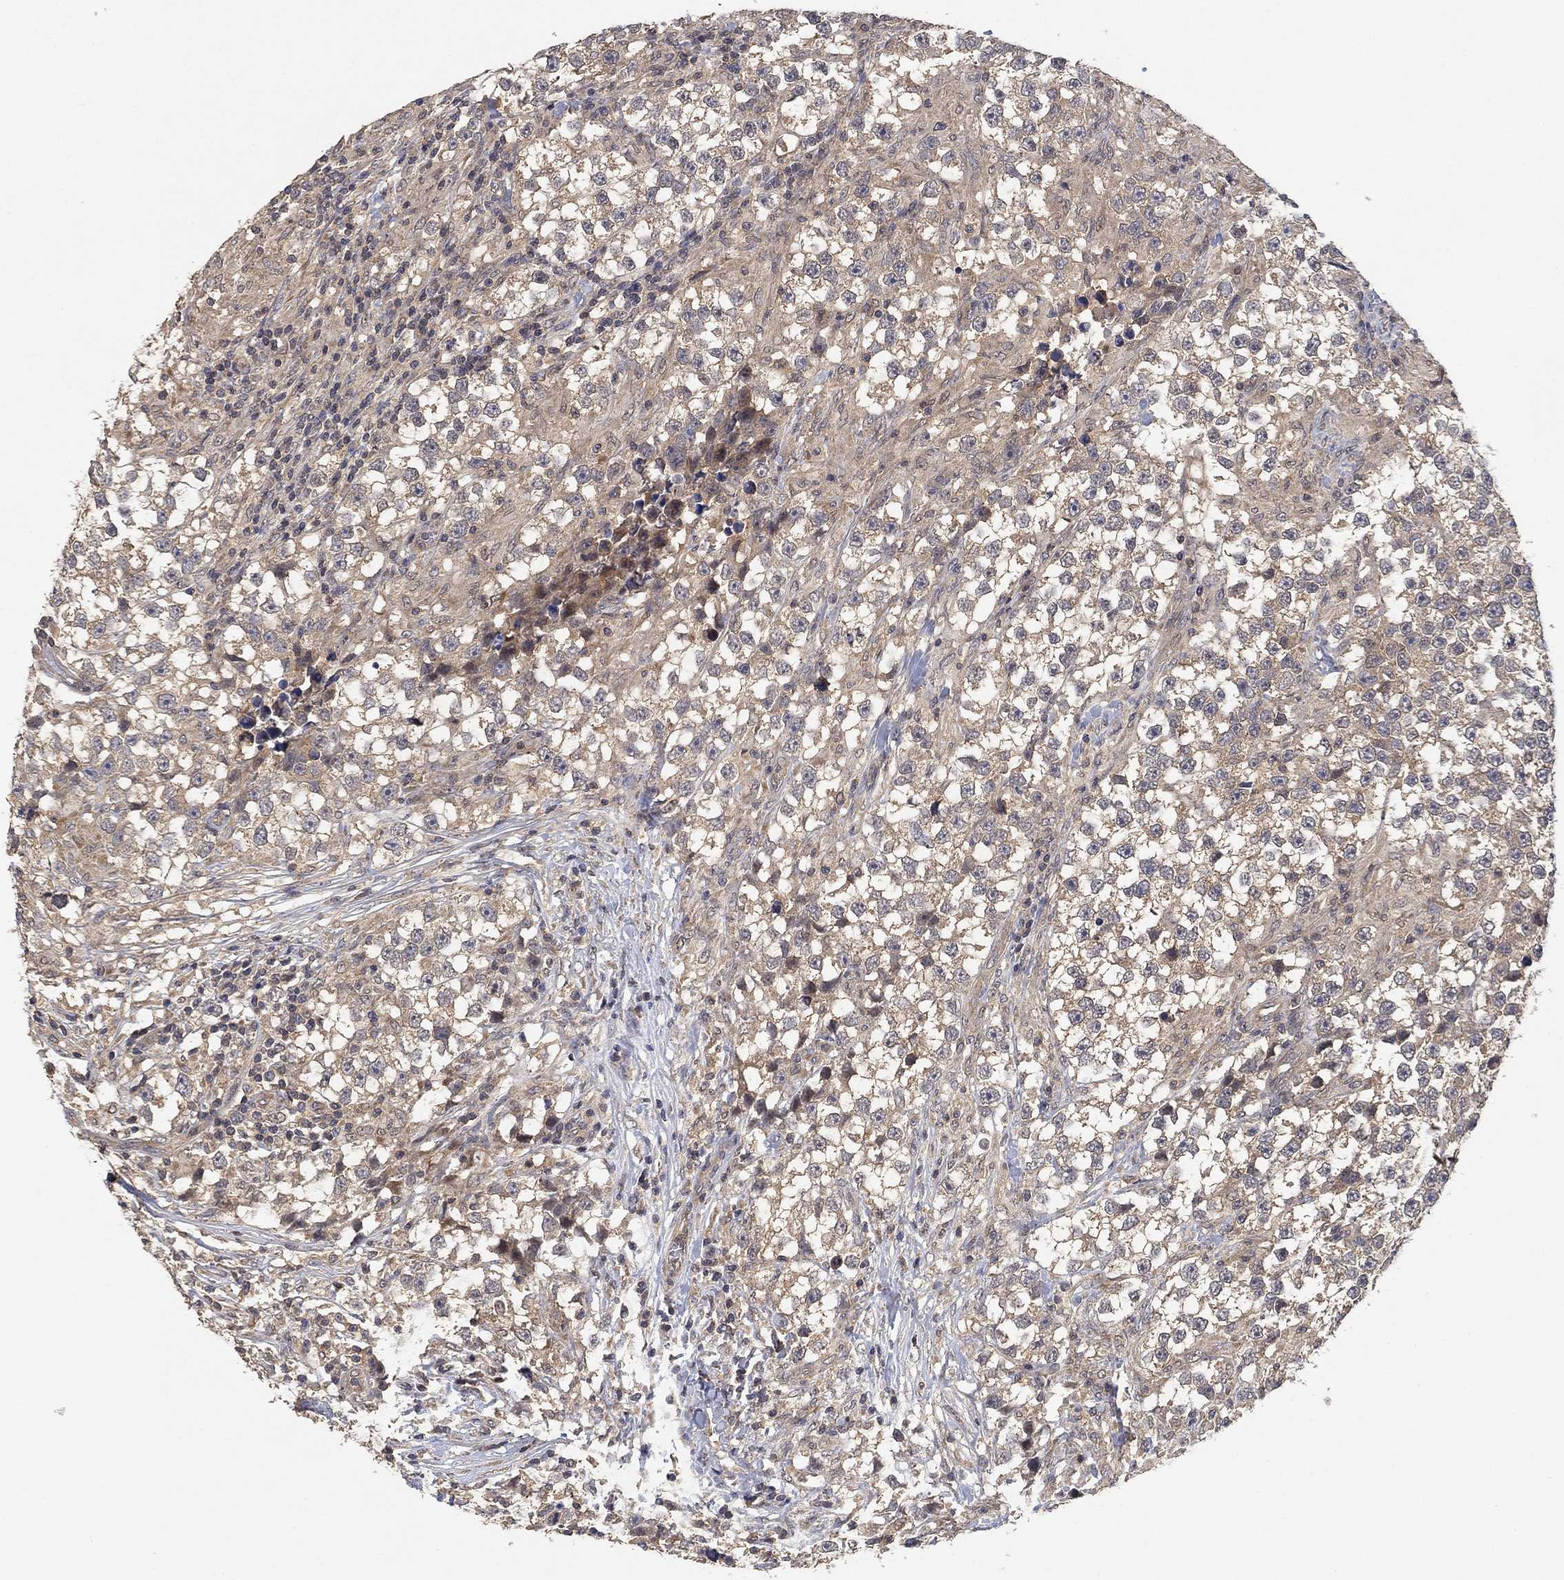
{"staining": {"intensity": "weak", "quantity": "25%-75%", "location": "cytoplasmic/membranous"}, "tissue": "testis cancer", "cell_type": "Tumor cells", "image_type": "cancer", "snomed": [{"axis": "morphology", "description": "Seminoma, NOS"}, {"axis": "topography", "description": "Testis"}], "caption": "Tumor cells display low levels of weak cytoplasmic/membranous staining in approximately 25%-75% of cells in human testis cancer.", "gene": "CCDC43", "patient": {"sex": "male", "age": 46}}